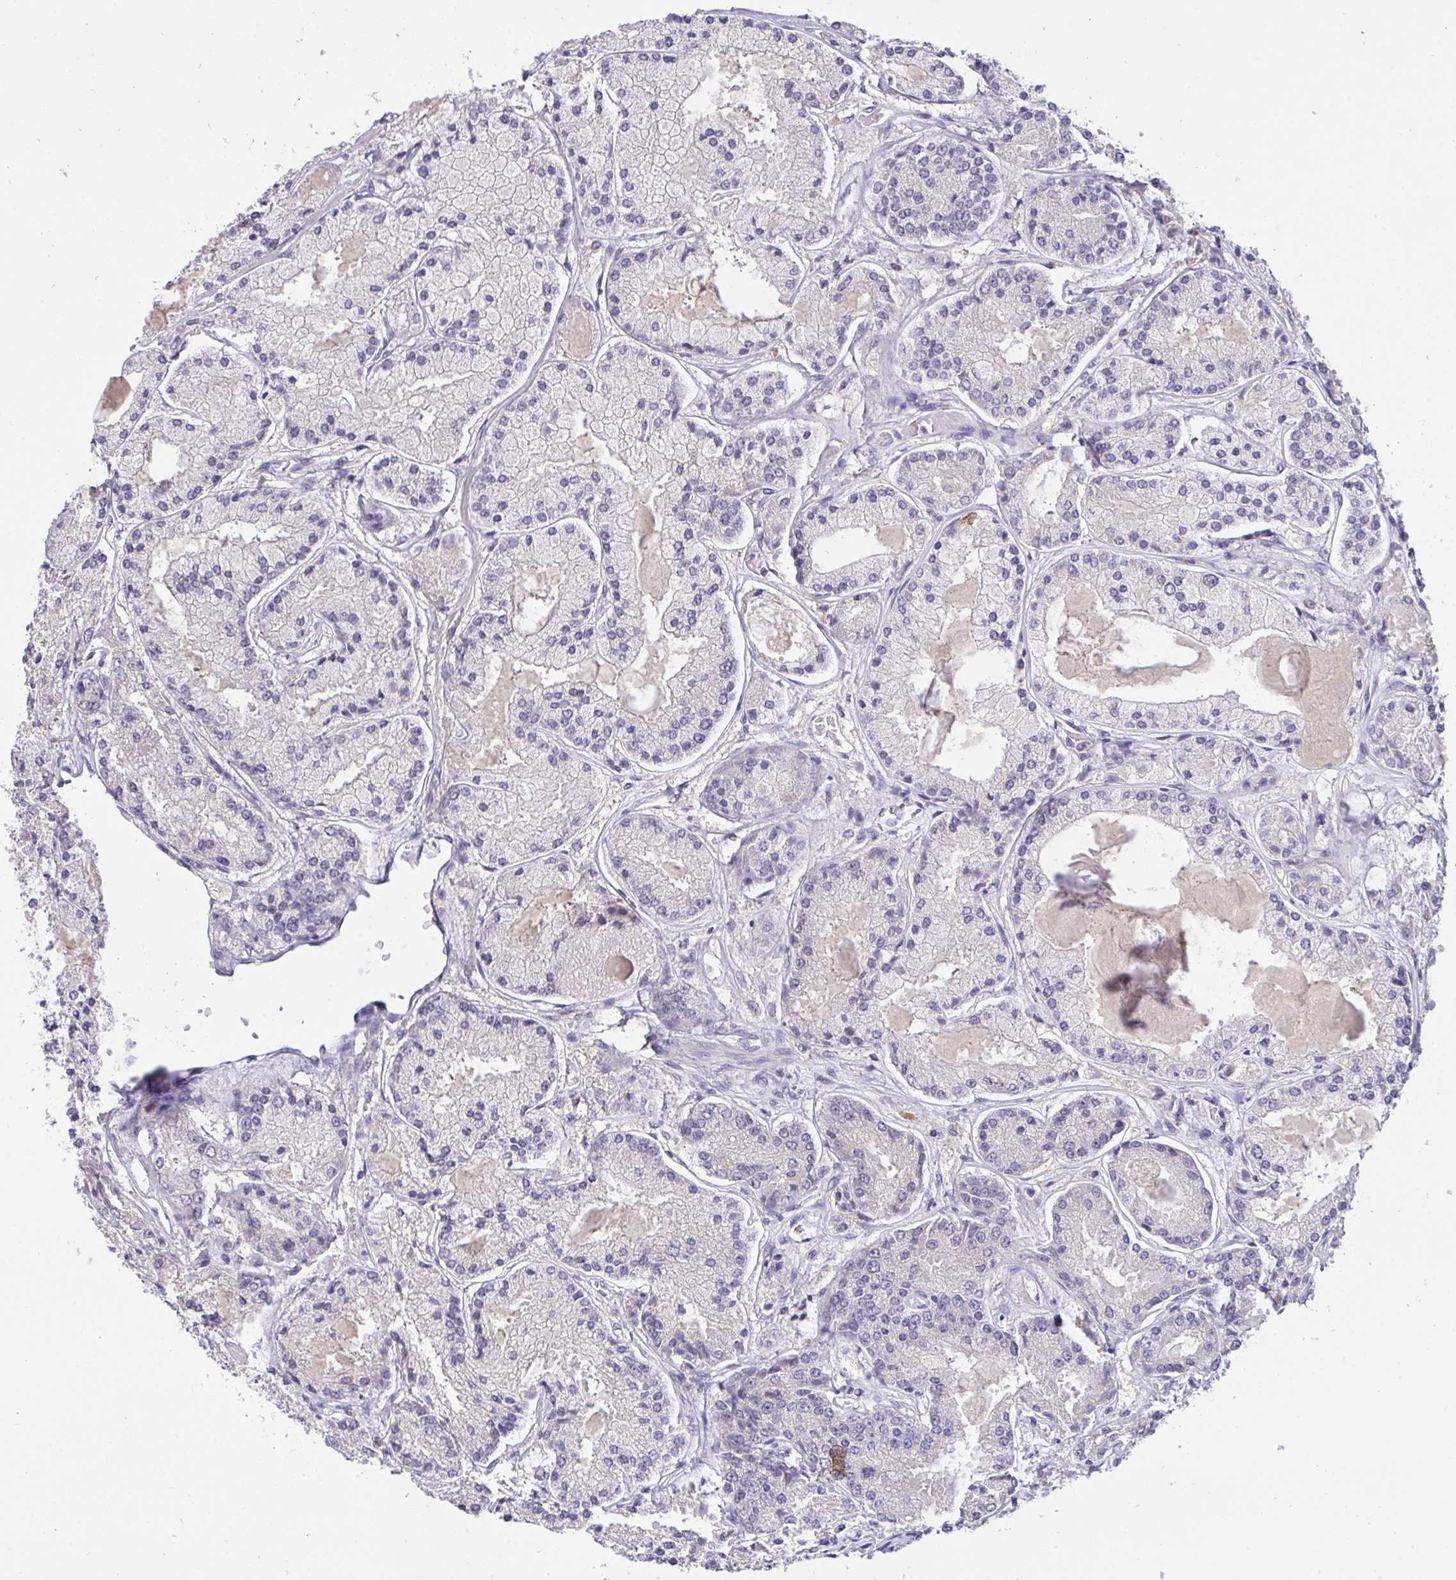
{"staining": {"intensity": "negative", "quantity": "none", "location": "none"}, "tissue": "prostate cancer", "cell_type": "Tumor cells", "image_type": "cancer", "snomed": [{"axis": "morphology", "description": "Adenocarcinoma, High grade"}, {"axis": "topography", "description": "Prostate"}], "caption": "Immunohistochemical staining of human prostate cancer (adenocarcinoma (high-grade)) exhibits no significant expression in tumor cells.", "gene": "C19orf54", "patient": {"sex": "male", "age": 67}}